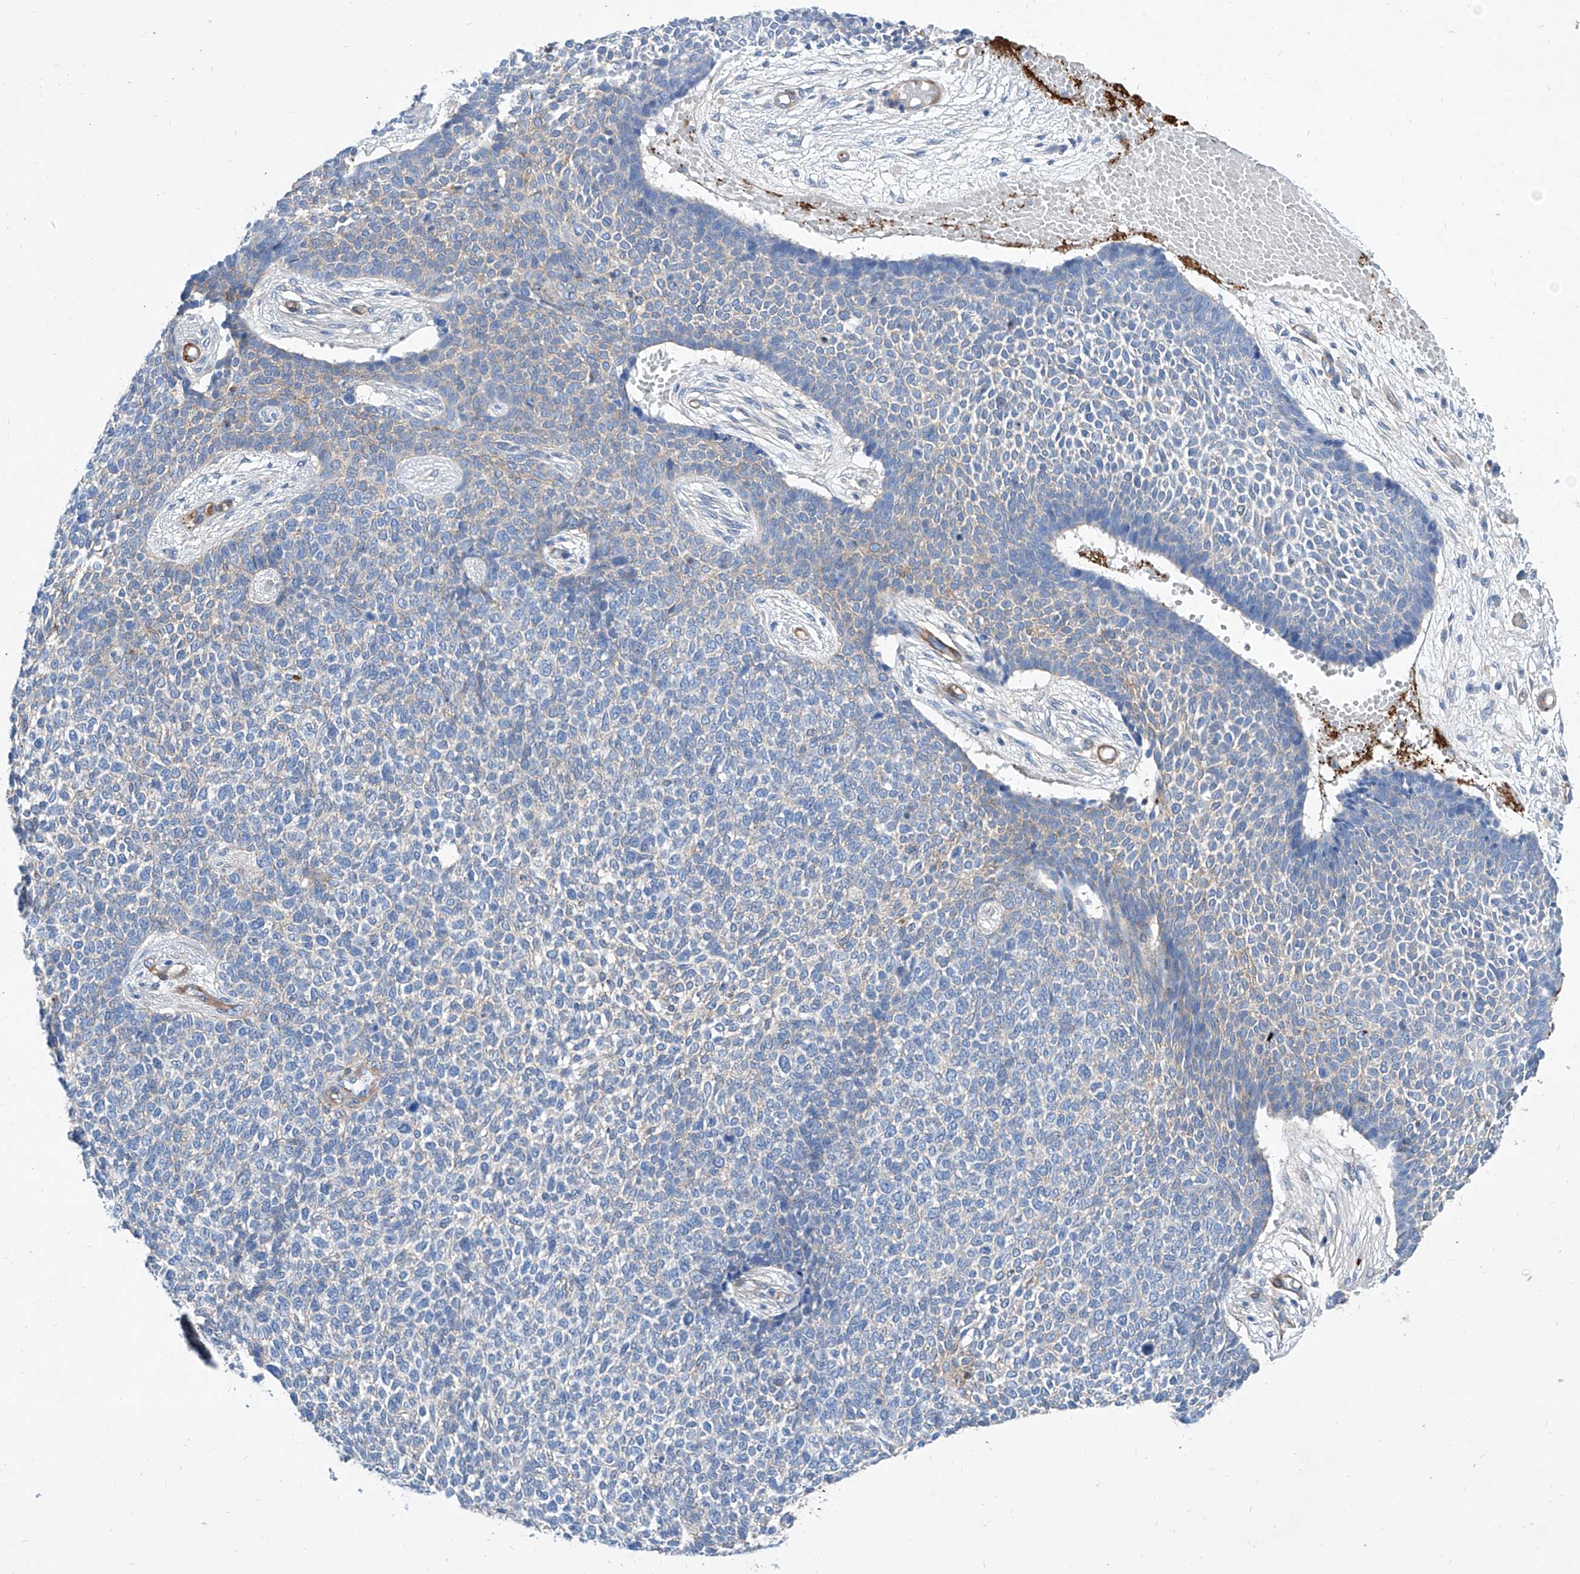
{"staining": {"intensity": "negative", "quantity": "none", "location": "none"}, "tissue": "skin cancer", "cell_type": "Tumor cells", "image_type": "cancer", "snomed": [{"axis": "morphology", "description": "Basal cell carcinoma"}, {"axis": "topography", "description": "Skin"}], "caption": "Immunohistochemistry of skin cancer (basal cell carcinoma) displays no staining in tumor cells.", "gene": "TAS2R60", "patient": {"sex": "female", "age": 84}}